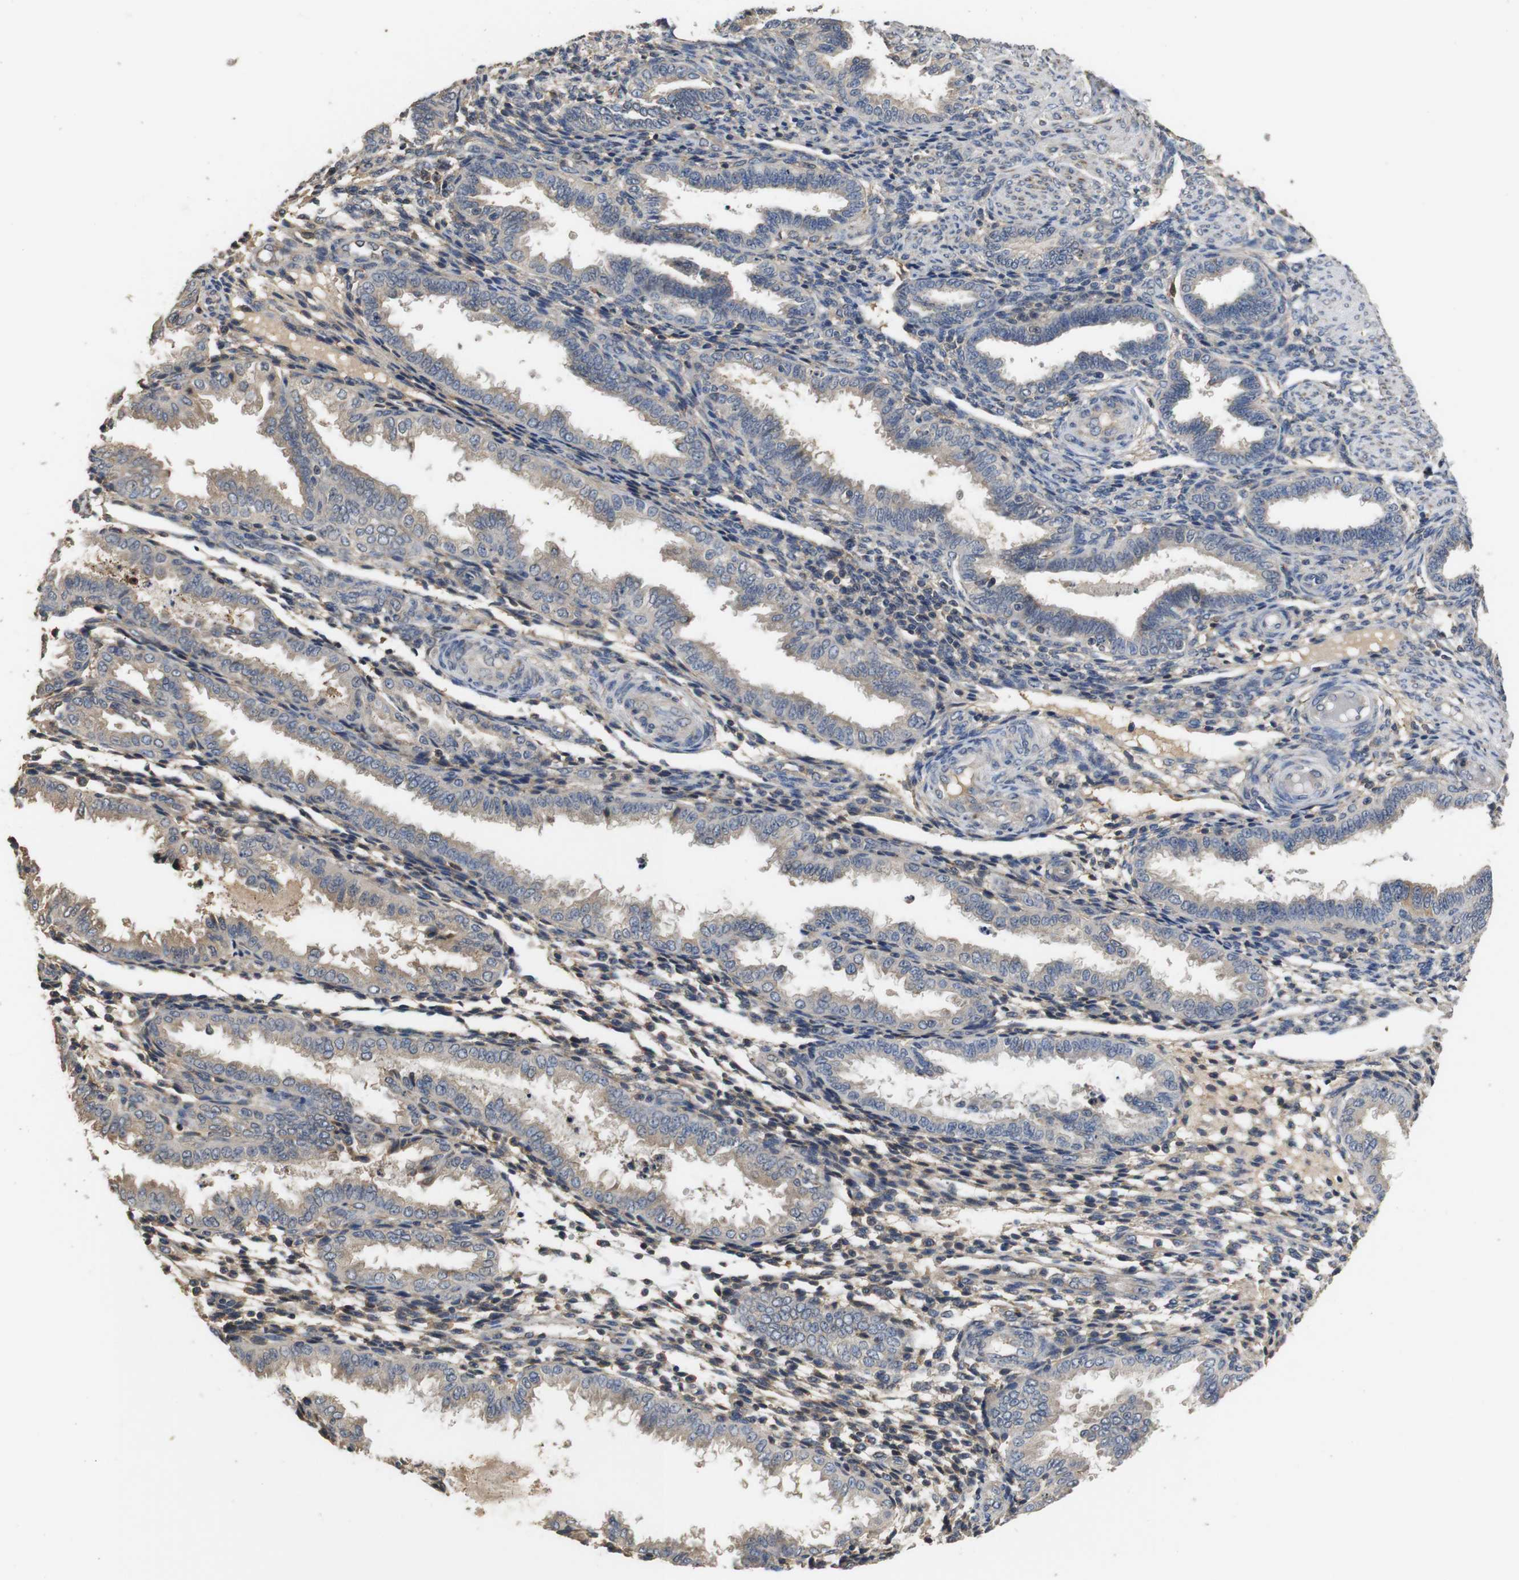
{"staining": {"intensity": "moderate", "quantity": "25%-75%", "location": "cytoplasmic/membranous"}, "tissue": "endometrium", "cell_type": "Cells in endometrial stroma", "image_type": "normal", "snomed": [{"axis": "morphology", "description": "Normal tissue, NOS"}, {"axis": "topography", "description": "Endometrium"}], "caption": "An IHC image of benign tissue is shown. Protein staining in brown shows moderate cytoplasmic/membranous positivity in endometrium within cells in endometrial stroma. (brown staining indicates protein expression, while blue staining denotes nuclei).", "gene": "ARHGAP24", "patient": {"sex": "female", "age": 33}}